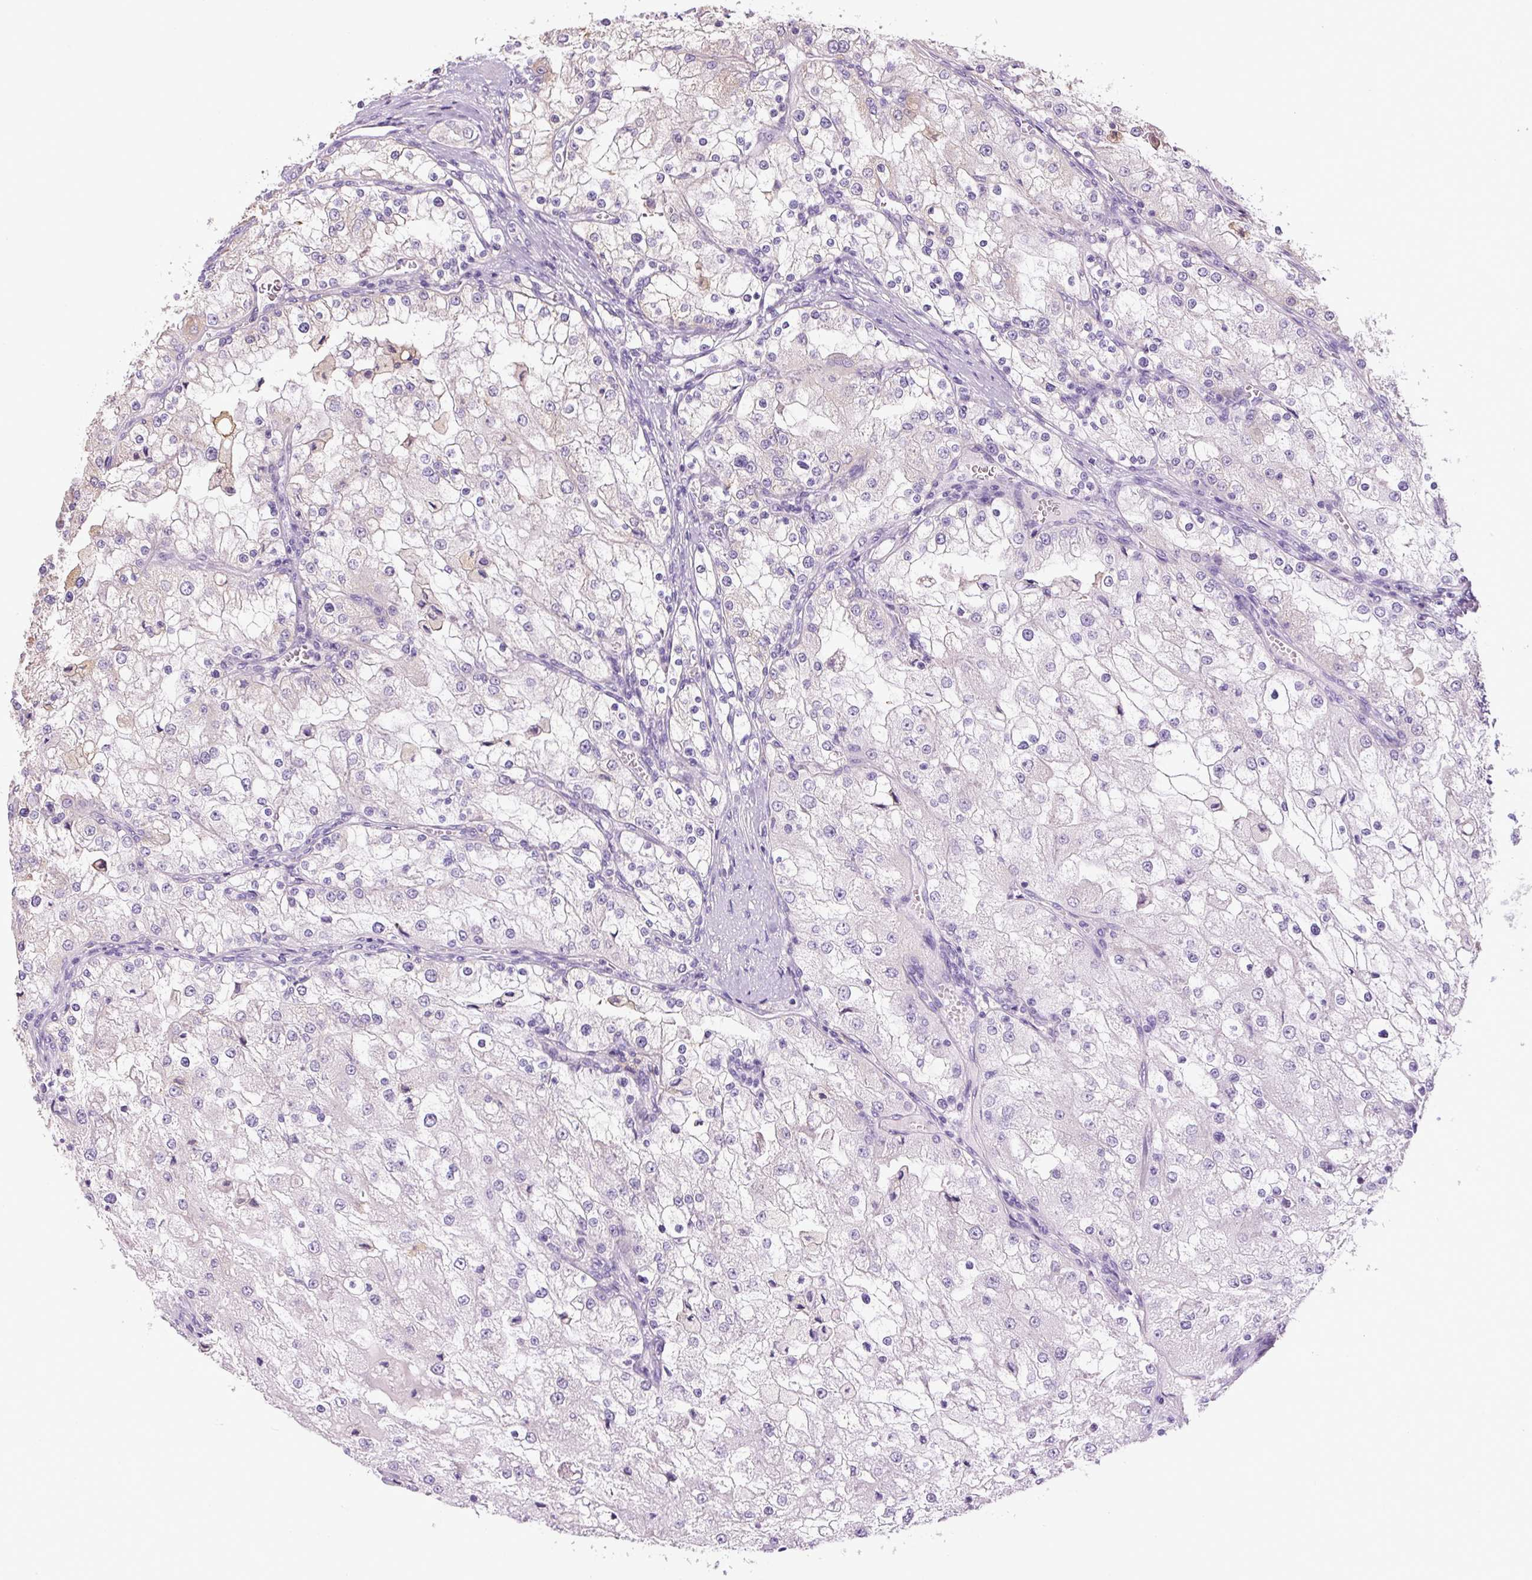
{"staining": {"intensity": "weak", "quantity": "<25%", "location": "cytoplasmic/membranous"}, "tissue": "renal cancer", "cell_type": "Tumor cells", "image_type": "cancer", "snomed": [{"axis": "morphology", "description": "Adenocarcinoma, NOS"}, {"axis": "topography", "description": "Kidney"}], "caption": "DAB (3,3'-diaminobenzidine) immunohistochemical staining of human adenocarcinoma (renal) demonstrates no significant staining in tumor cells. Nuclei are stained in blue.", "gene": "SGF29", "patient": {"sex": "female", "age": 74}}